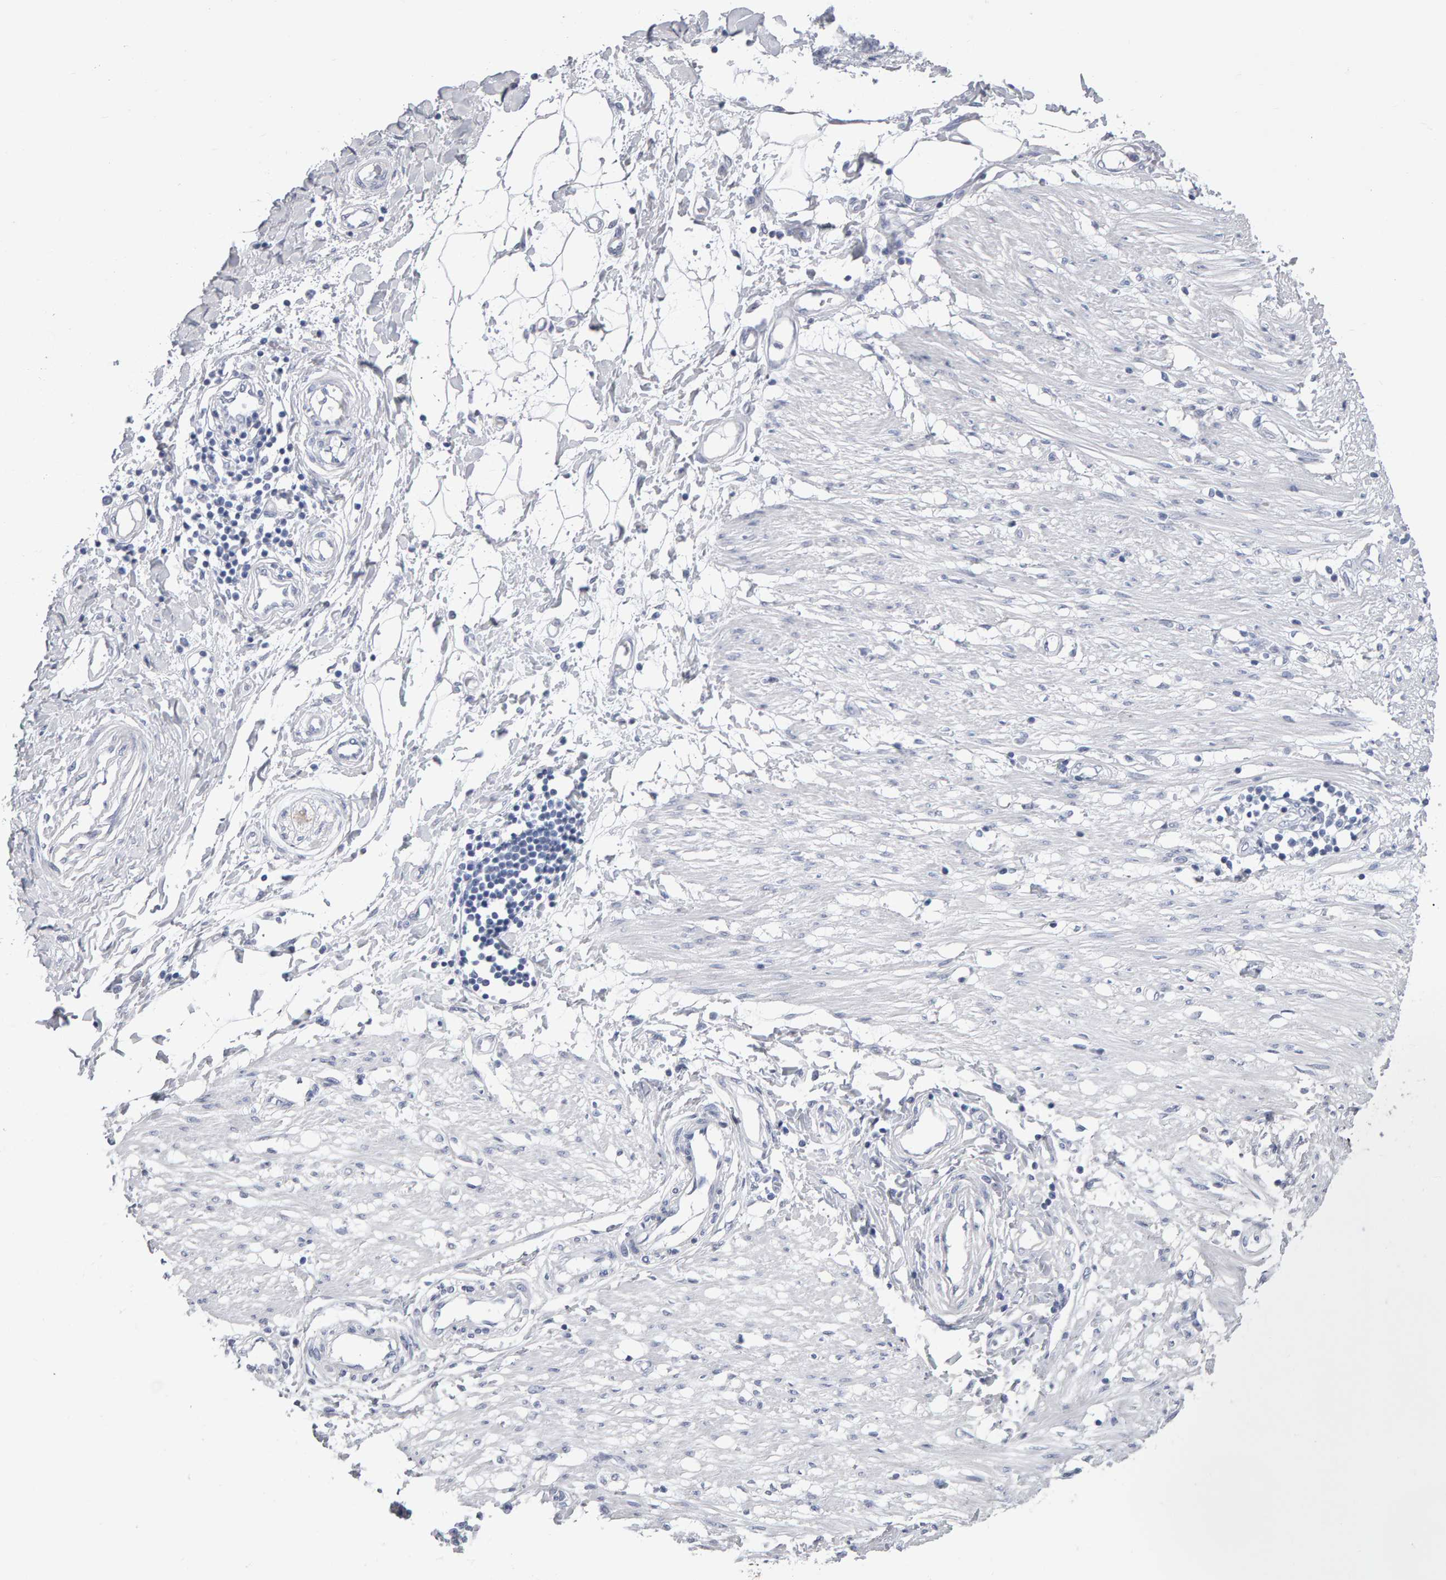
{"staining": {"intensity": "negative", "quantity": "none", "location": "none"}, "tissue": "adipose tissue", "cell_type": "Adipocytes", "image_type": "normal", "snomed": [{"axis": "morphology", "description": "Normal tissue, NOS"}, {"axis": "morphology", "description": "Adenocarcinoma, NOS"}, {"axis": "topography", "description": "Colon"}, {"axis": "topography", "description": "Peripheral nerve tissue"}], "caption": "An immunohistochemistry (IHC) photomicrograph of benign adipose tissue is shown. There is no staining in adipocytes of adipose tissue. (DAB immunohistochemistry (IHC) with hematoxylin counter stain).", "gene": "NCDN", "patient": {"sex": "male", "age": 14}}